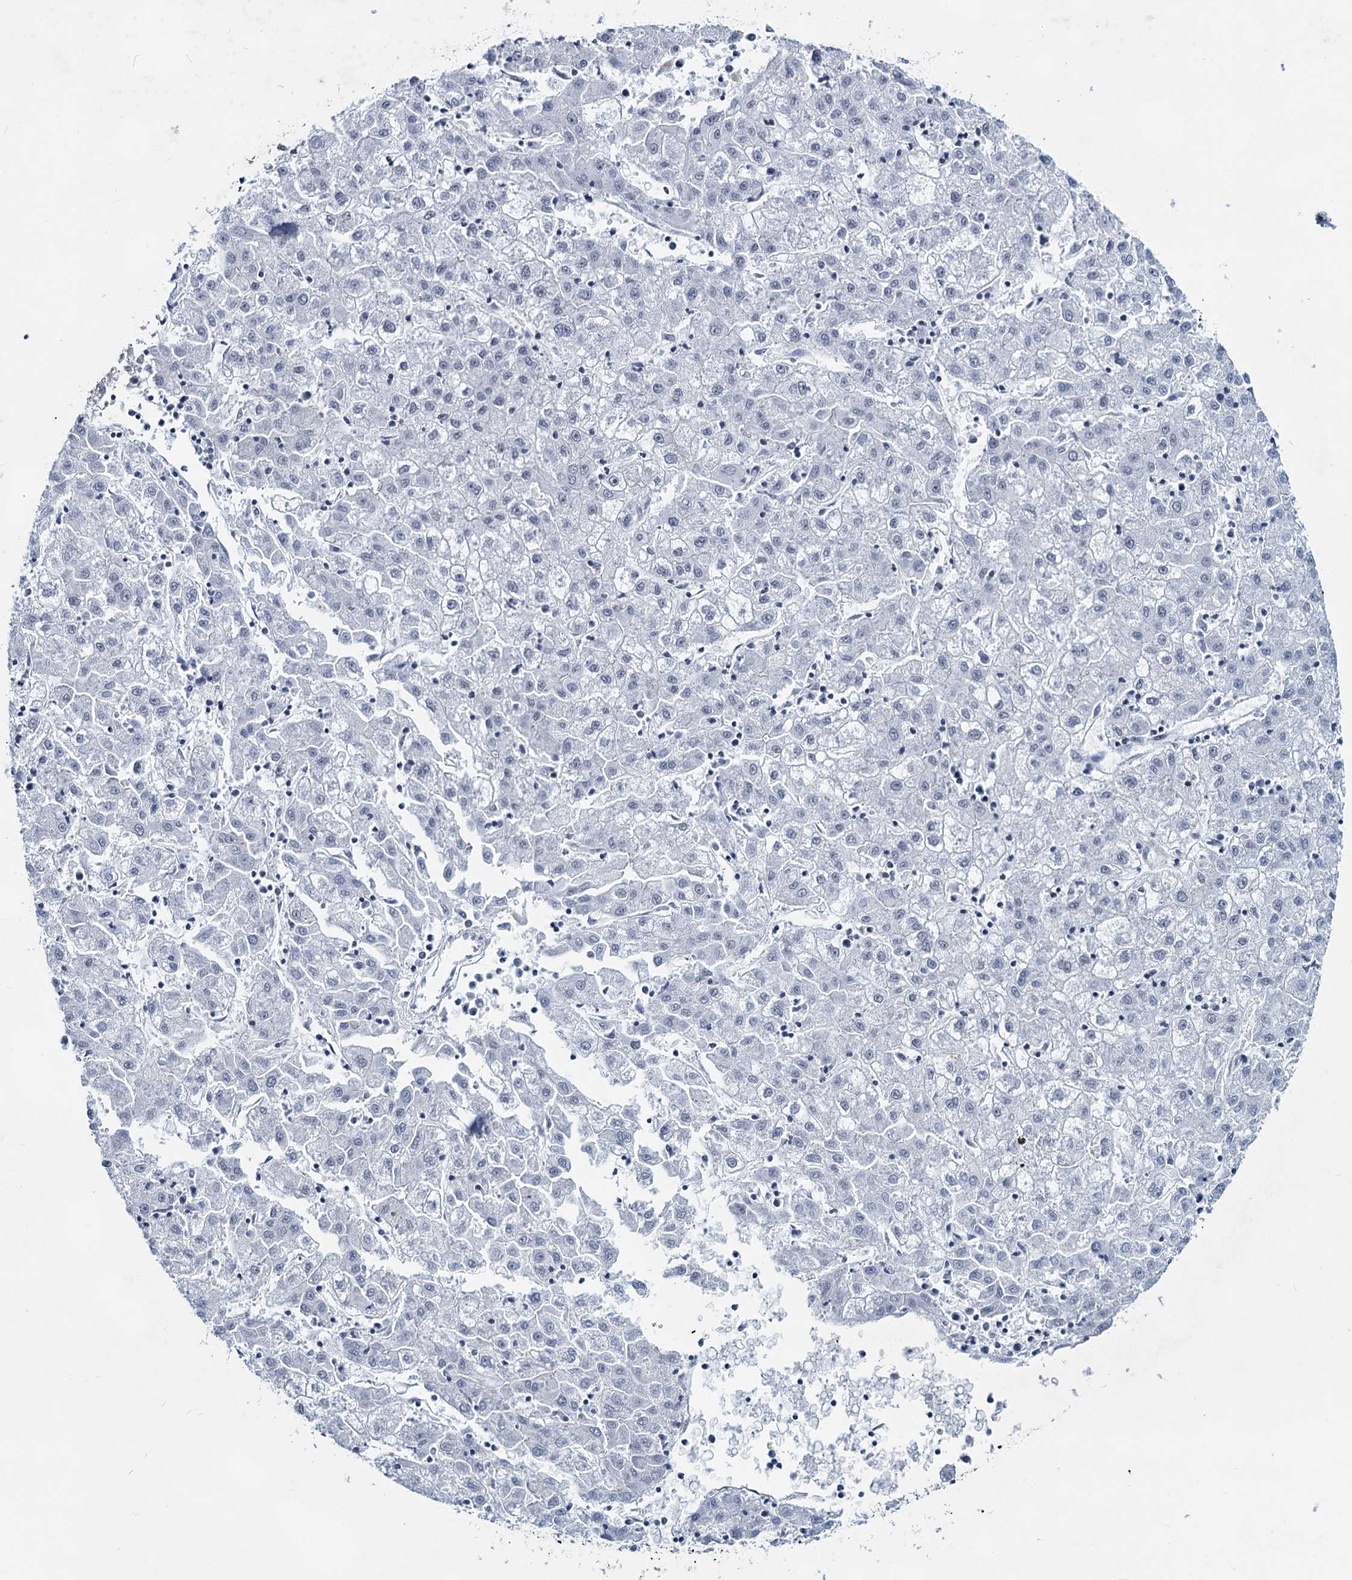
{"staining": {"intensity": "negative", "quantity": "none", "location": "none"}, "tissue": "liver cancer", "cell_type": "Tumor cells", "image_type": "cancer", "snomed": [{"axis": "morphology", "description": "Carcinoma, Hepatocellular, NOS"}, {"axis": "topography", "description": "Liver"}], "caption": "Immunohistochemistry histopathology image of neoplastic tissue: liver cancer stained with DAB (3,3'-diaminobenzidine) reveals no significant protein positivity in tumor cells. (Stains: DAB (3,3'-diaminobenzidine) immunohistochemistry with hematoxylin counter stain, Microscopy: brightfield microscopy at high magnification).", "gene": "METTL14", "patient": {"sex": "male", "age": 72}}